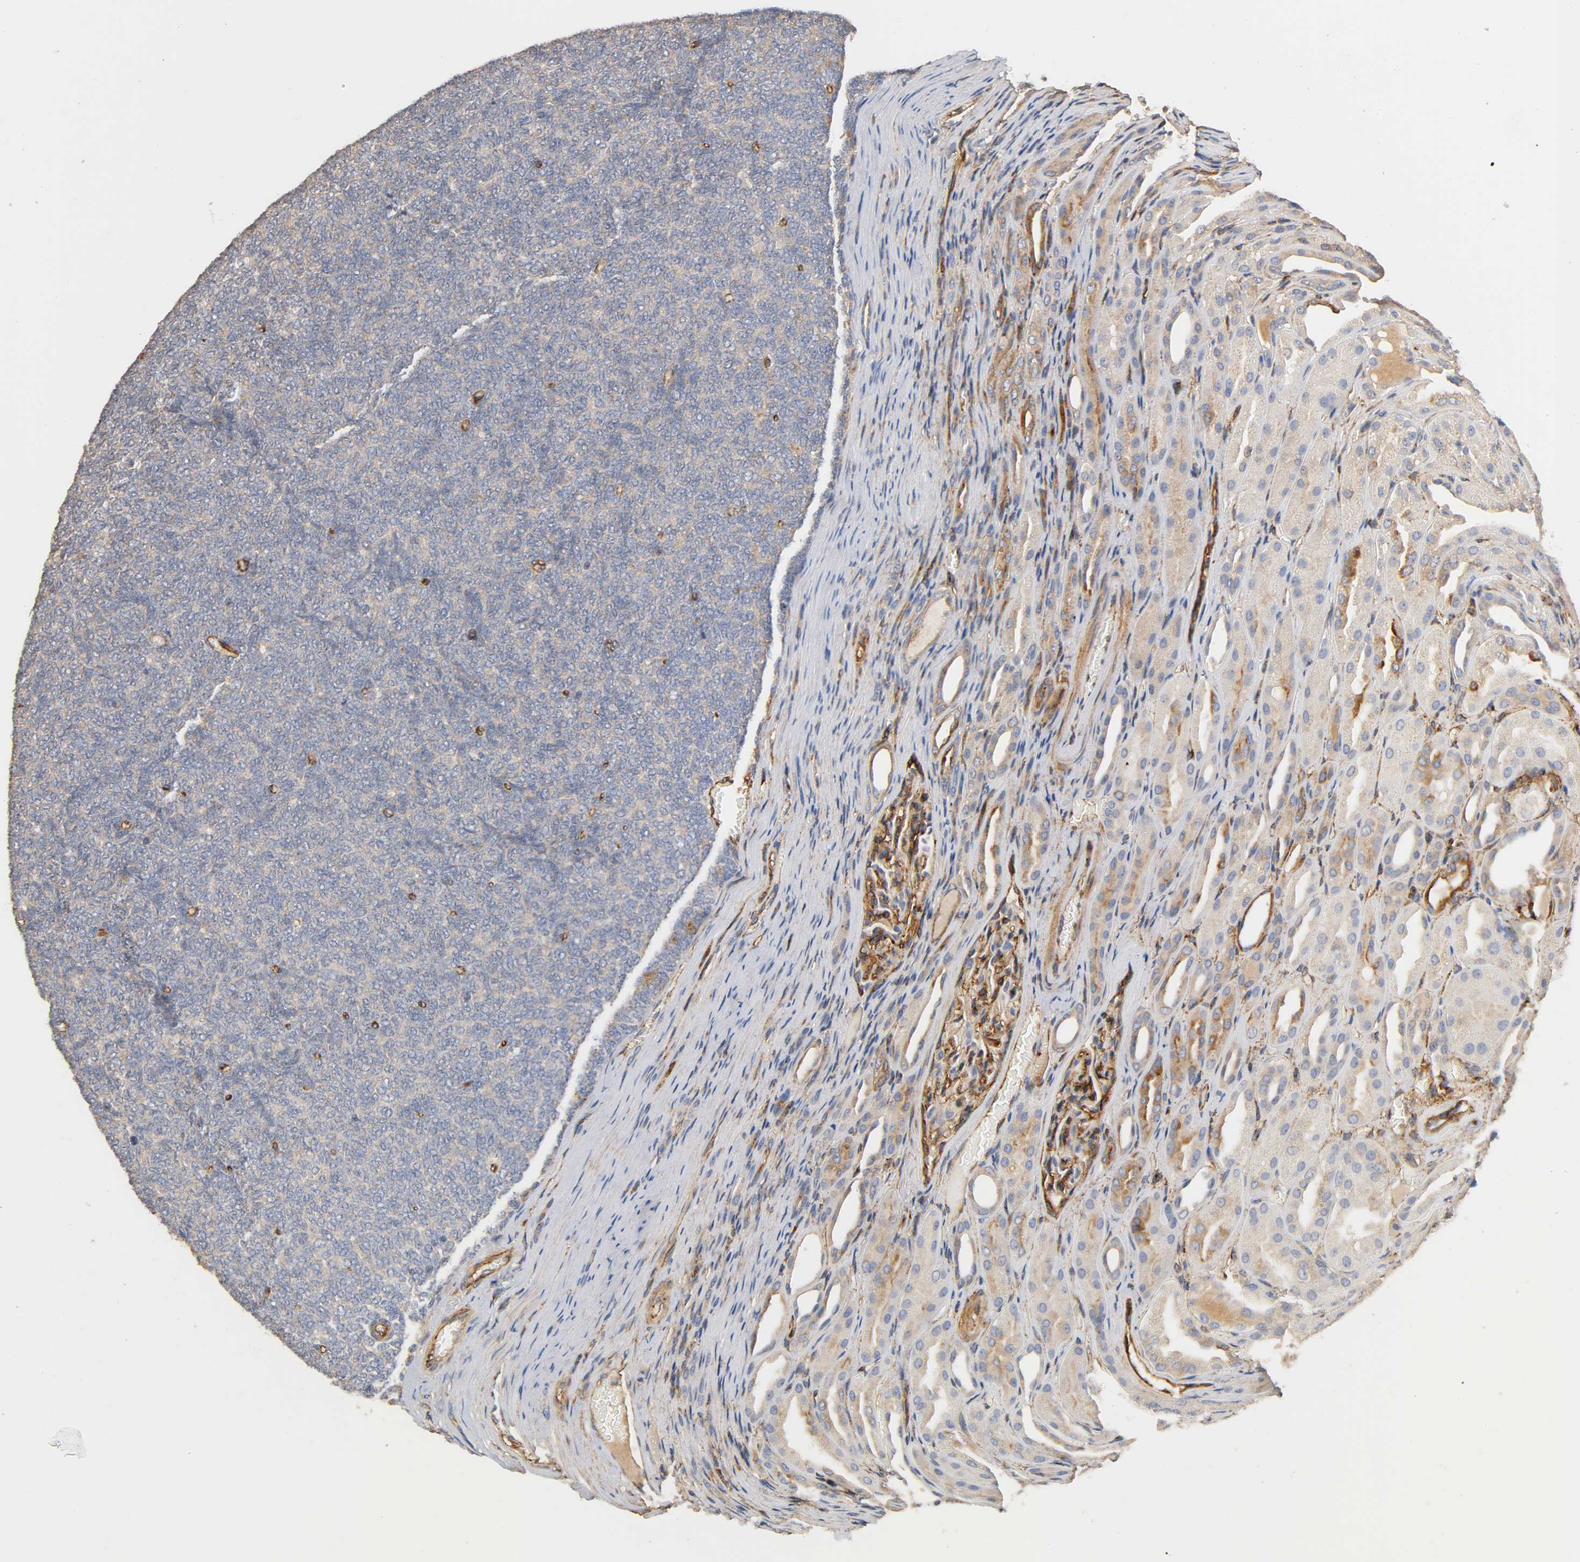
{"staining": {"intensity": "negative", "quantity": "none", "location": "none"}, "tissue": "renal cancer", "cell_type": "Tumor cells", "image_type": "cancer", "snomed": [{"axis": "morphology", "description": "Neoplasm, malignant, NOS"}, {"axis": "topography", "description": "Kidney"}], "caption": "Immunohistochemistry (IHC) of renal cancer (malignant neoplasm) reveals no staining in tumor cells.", "gene": "IFITM3", "patient": {"sex": "male", "age": 28}}